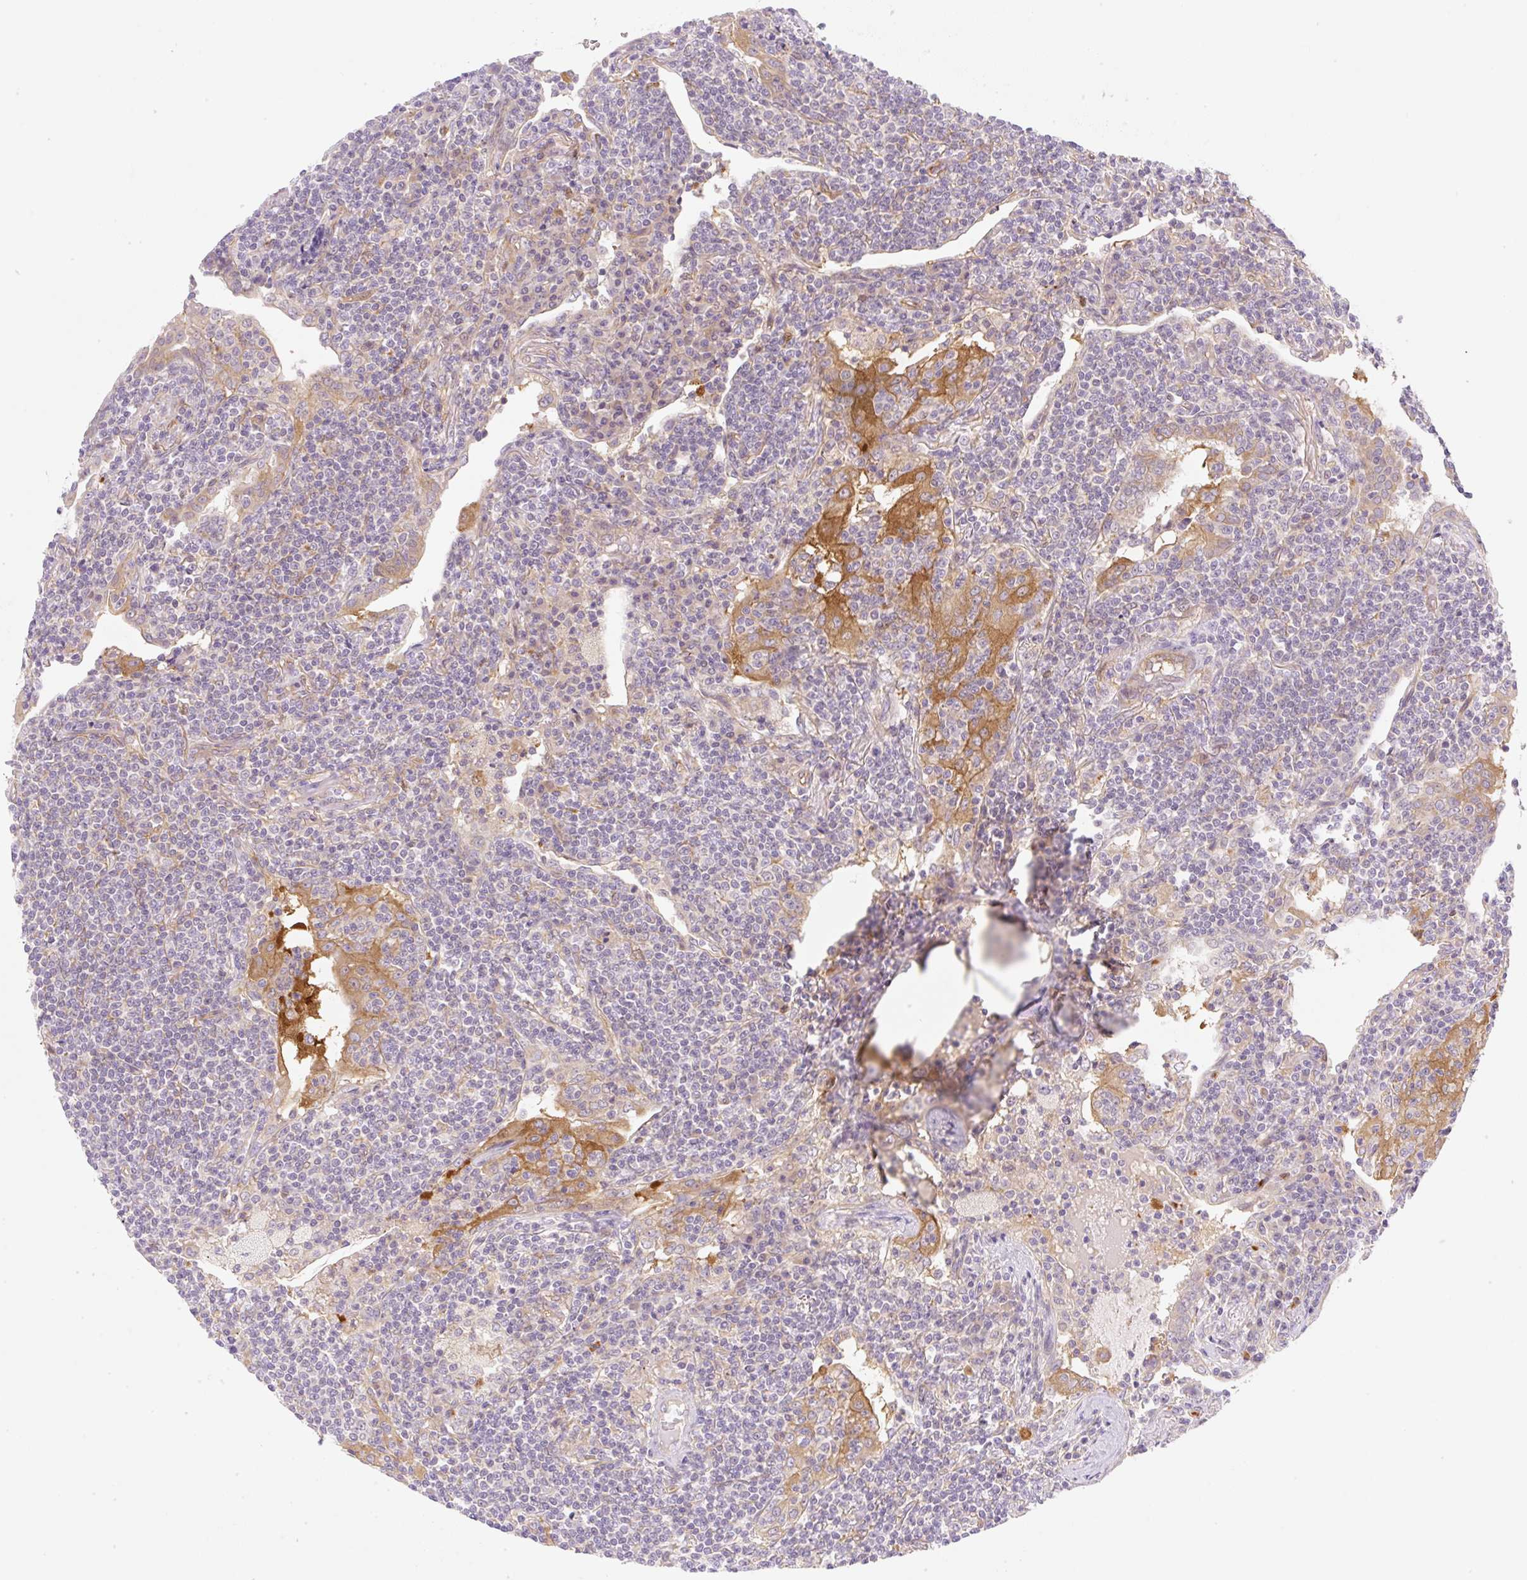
{"staining": {"intensity": "negative", "quantity": "none", "location": "none"}, "tissue": "lymphoma", "cell_type": "Tumor cells", "image_type": "cancer", "snomed": [{"axis": "morphology", "description": "Malignant lymphoma, non-Hodgkin's type, Low grade"}, {"axis": "topography", "description": "Lung"}], "caption": "Immunohistochemical staining of lymphoma shows no significant expression in tumor cells.", "gene": "OMA1", "patient": {"sex": "female", "age": 71}}